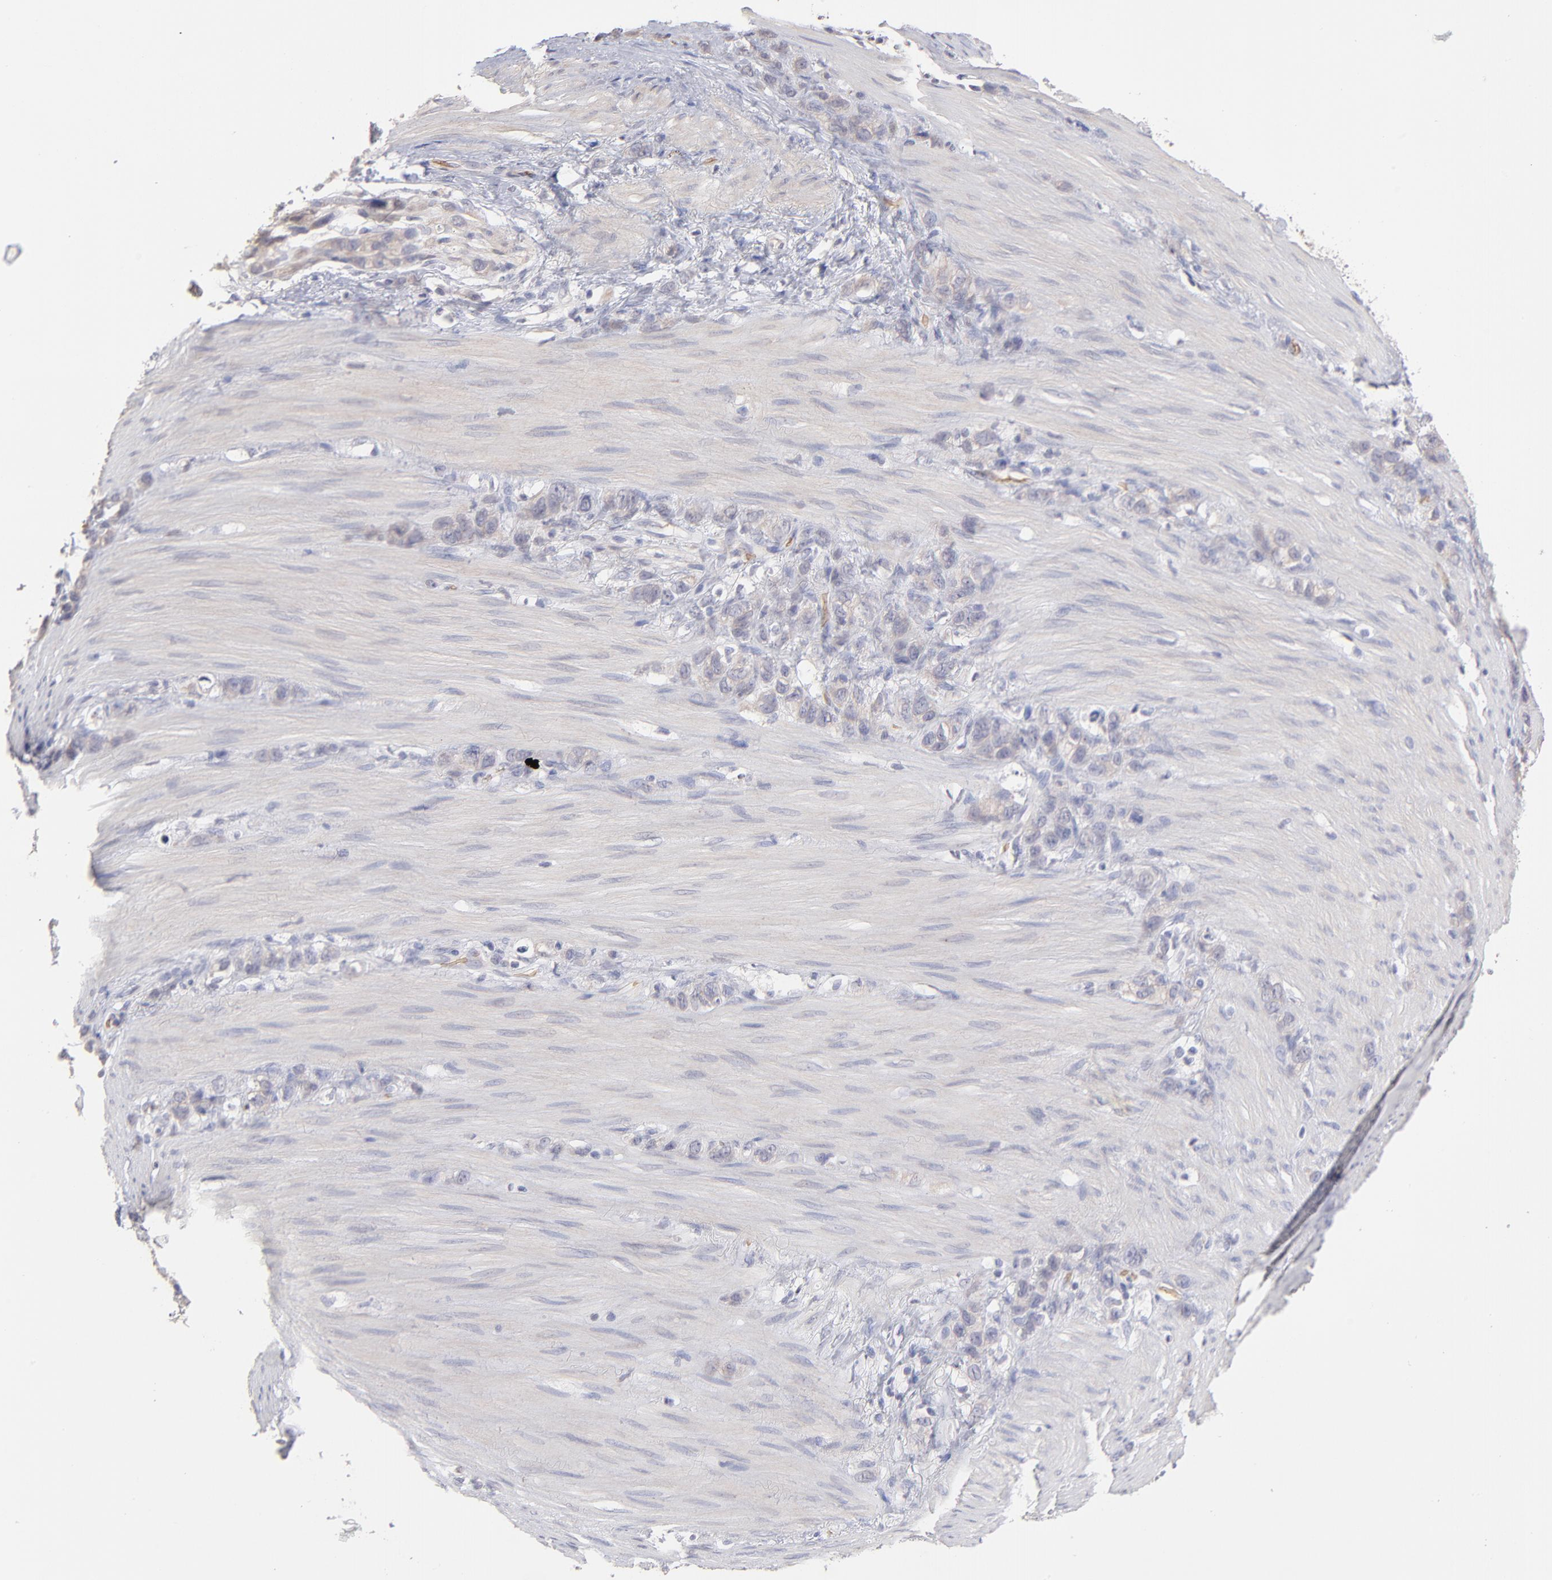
{"staining": {"intensity": "weak", "quantity": ">75%", "location": "cytoplasmic/membranous"}, "tissue": "stomach cancer", "cell_type": "Tumor cells", "image_type": "cancer", "snomed": [{"axis": "morphology", "description": "Normal tissue, NOS"}, {"axis": "morphology", "description": "Adenocarcinoma, NOS"}, {"axis": "morphology", "description": "Adenocarcinoma, High grade"}, {"axis": "topography", "description": "Stomach, upper"}, {"axis": "topography", "description": "Stomach"}], "caption": "Immunohistochemistry image of neoplastic tissue: human adenocarcinoma (high-grade) (stomach) stained using IHC shows low levels of weak protein expression localized specifically in the cytoplasmic/membranous of tumor cells, appearing as a cytoplasmic/membranous brown color.", "gene": "F13B", "patient": {"sex": "female", "age": 65}}